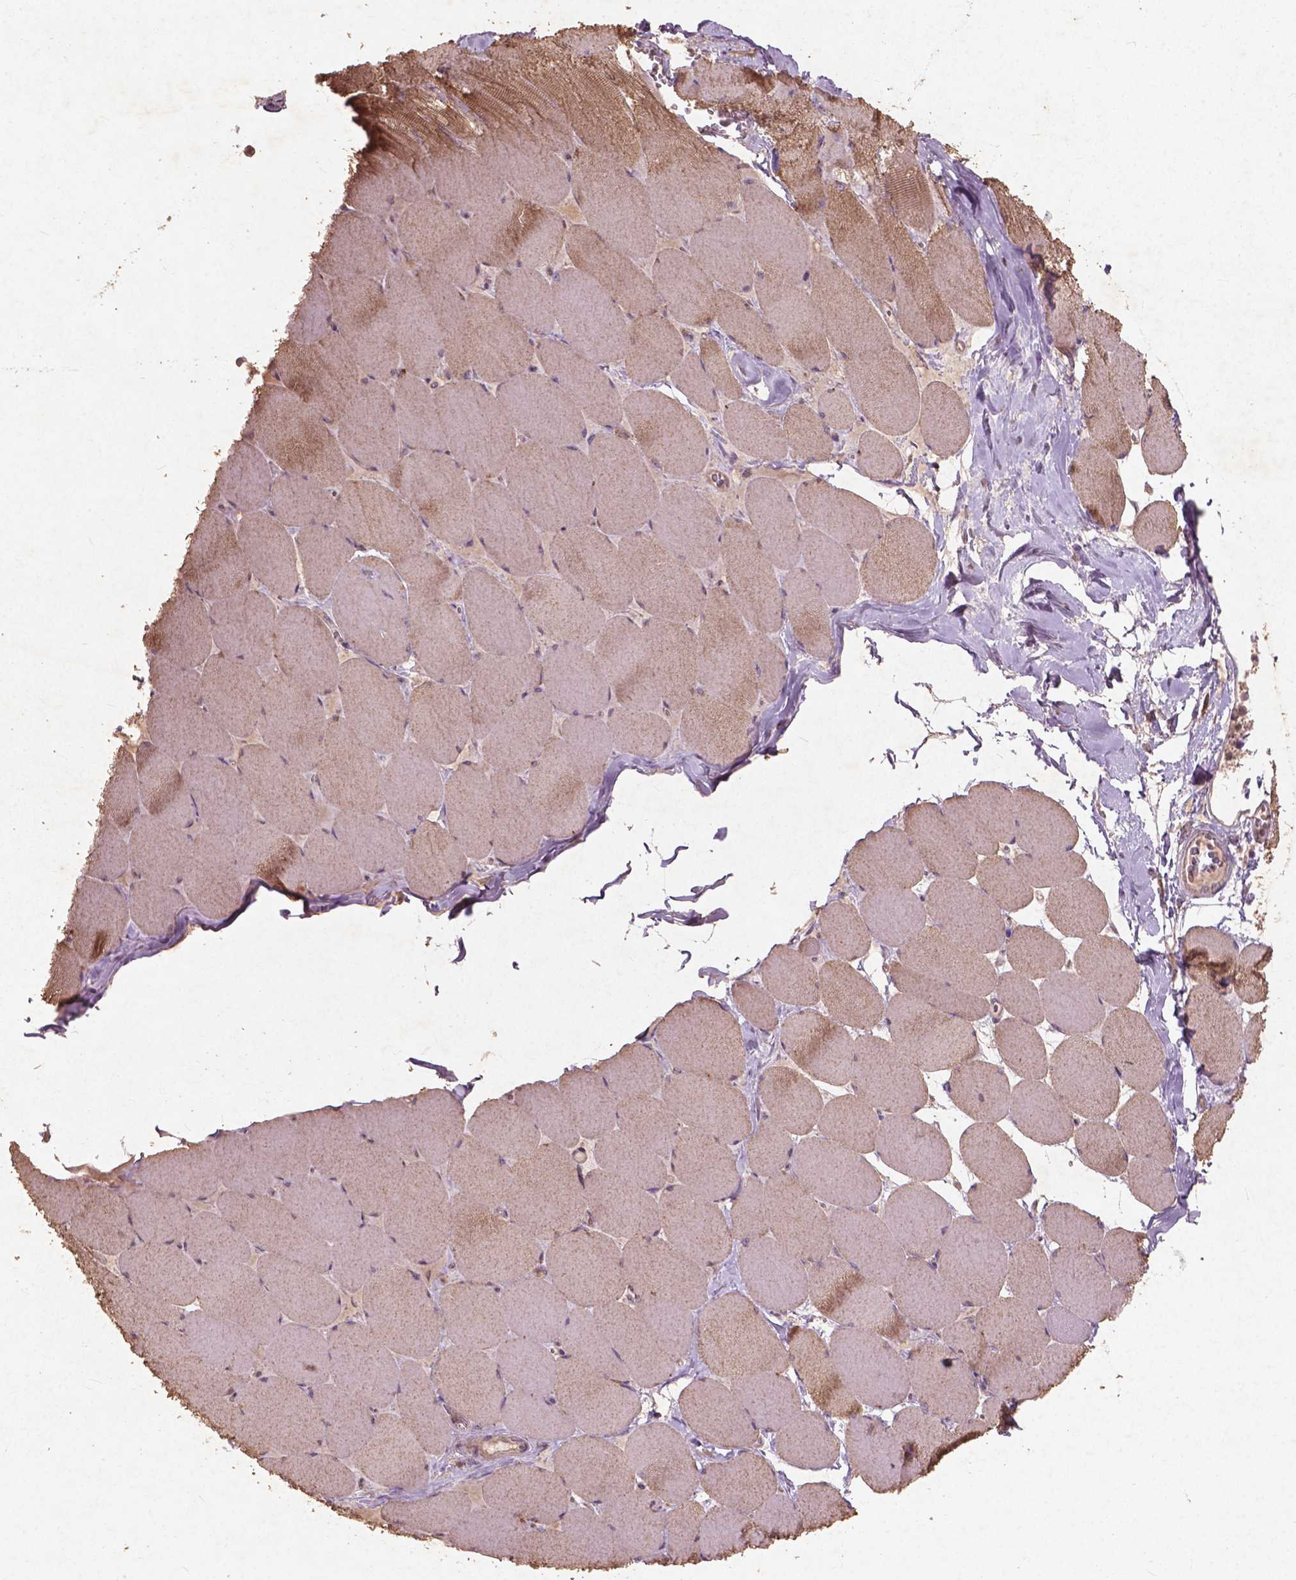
{"staining": {"intensity": "moderate", "quantity": "25%-75%", "location": "nuclear"}, "tissue": "skeletal muscle", "cell_type": "Myocytes", "image_type": "normal", "snomed": [{"axis": "morphology", "description": "Normal tissue, NOS"}, {"axis": "topography", "description": "Skeletal muscle"}], "caption": "Immunohistochemistry staining of benign skeletal muscle, which shows medium levels of moderate nuclear positivity in approximately 25%-75% of myocytes indicating moderate nuclear protein staining. The staining was performed using DAB (brown) for protein detection and nuclei were counterstained in hematoxylin (blue).", "gene": "ST6GALNAC5", "patient": {"sex": "female", "age": 75}}